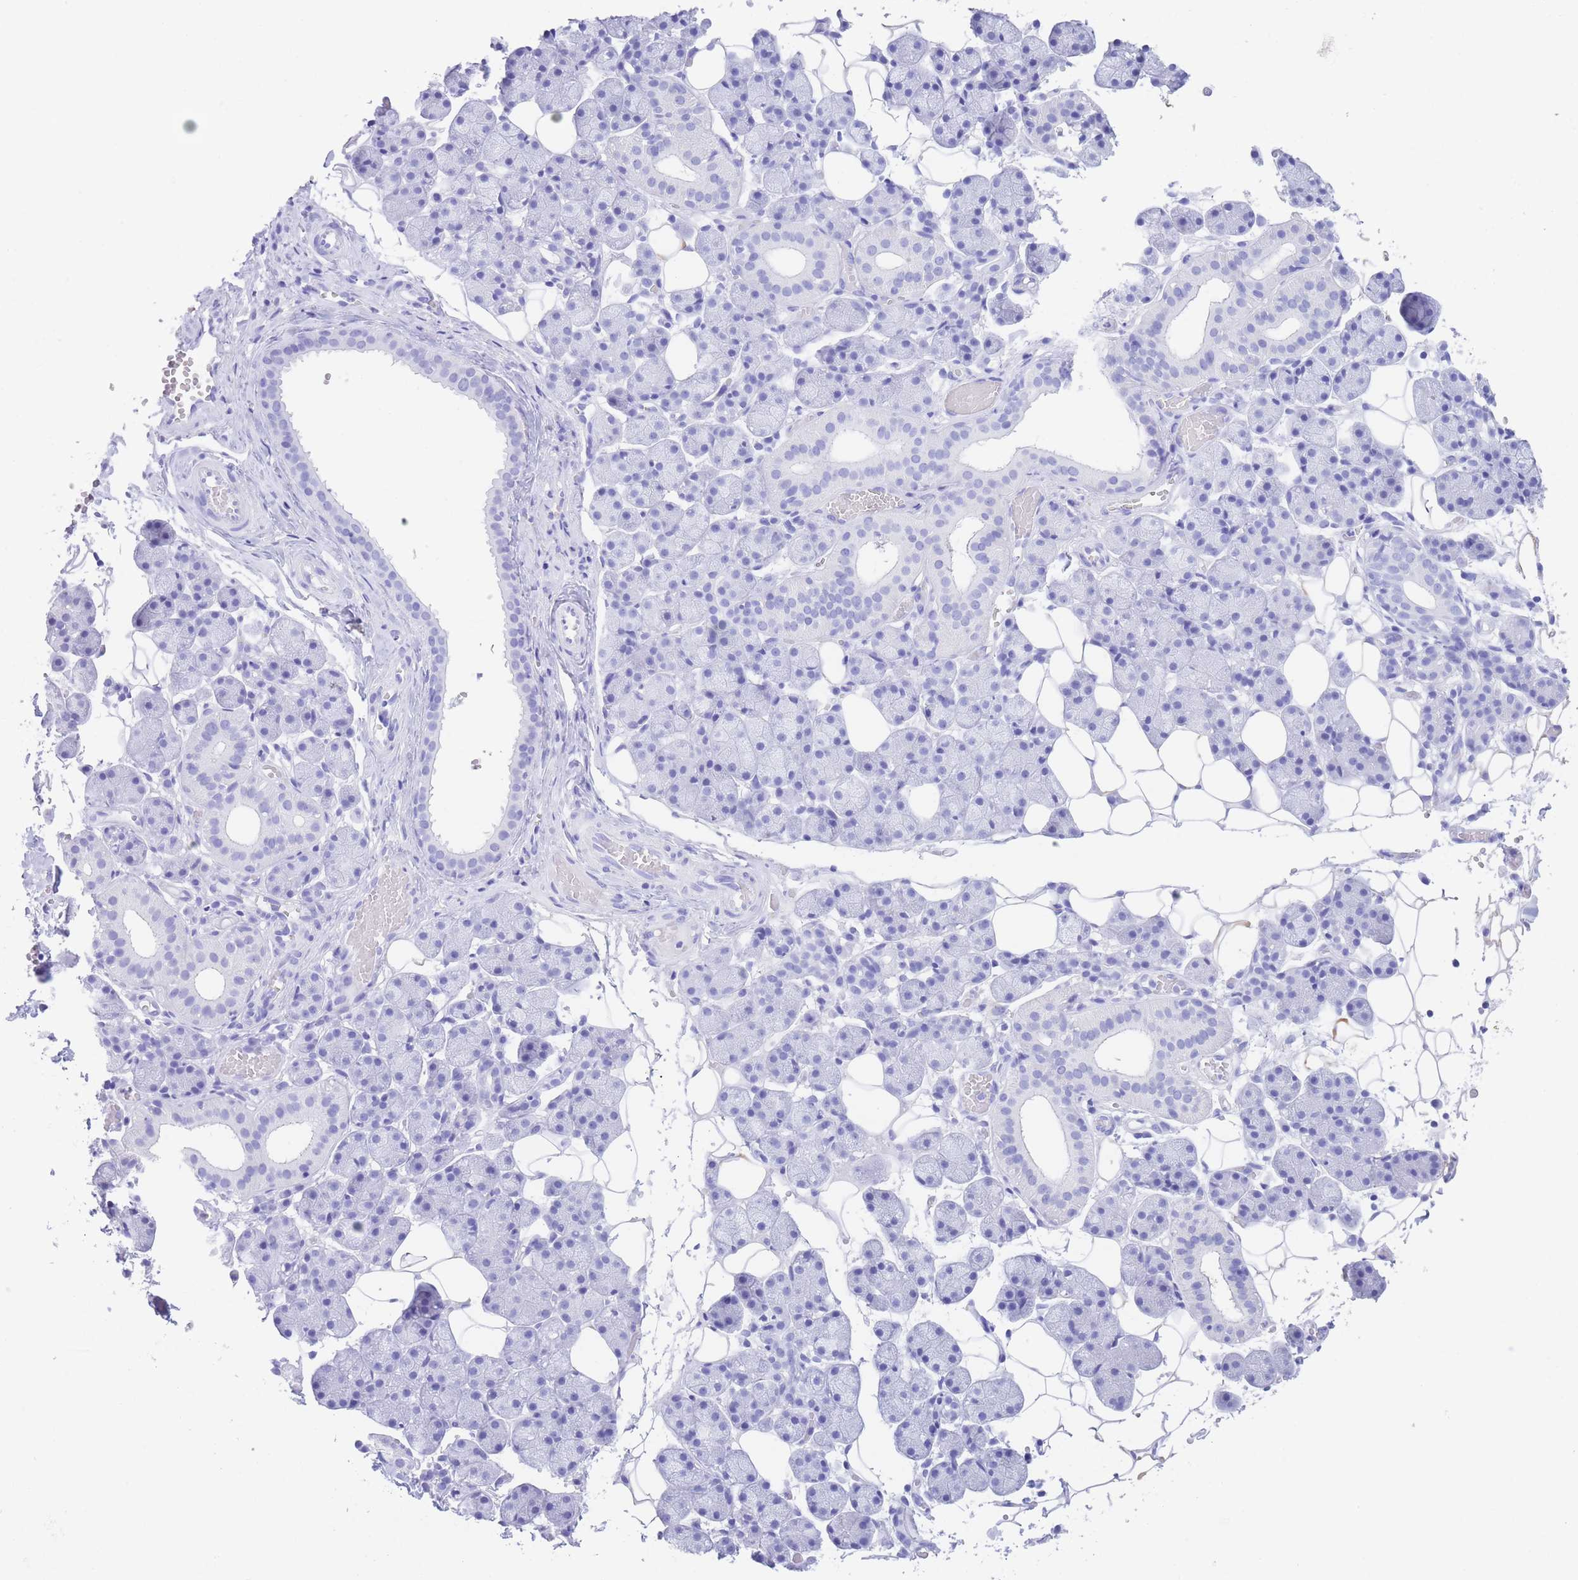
{"staining": {"intensity": "negative", "quantity": "none", "location": "none"}, "tissue": "salivary gland", "cell_type": "Glandular cells", "image_type": "normal", "snomed": [{"axis": "morphology", "description": "Normal tissue, NOS"}, {"axis": "topography", "description": "Salivary gland"}], "caption": "Photomicrograph shows no significant protein staining in glandular cells of benign salivary gland. The staining is performed using DAB brown chromogen with nuclei counter-stained in using hematoxylin.", "gene": "SLCO1B1", "patient": {"sex": "female", "age": 33}}